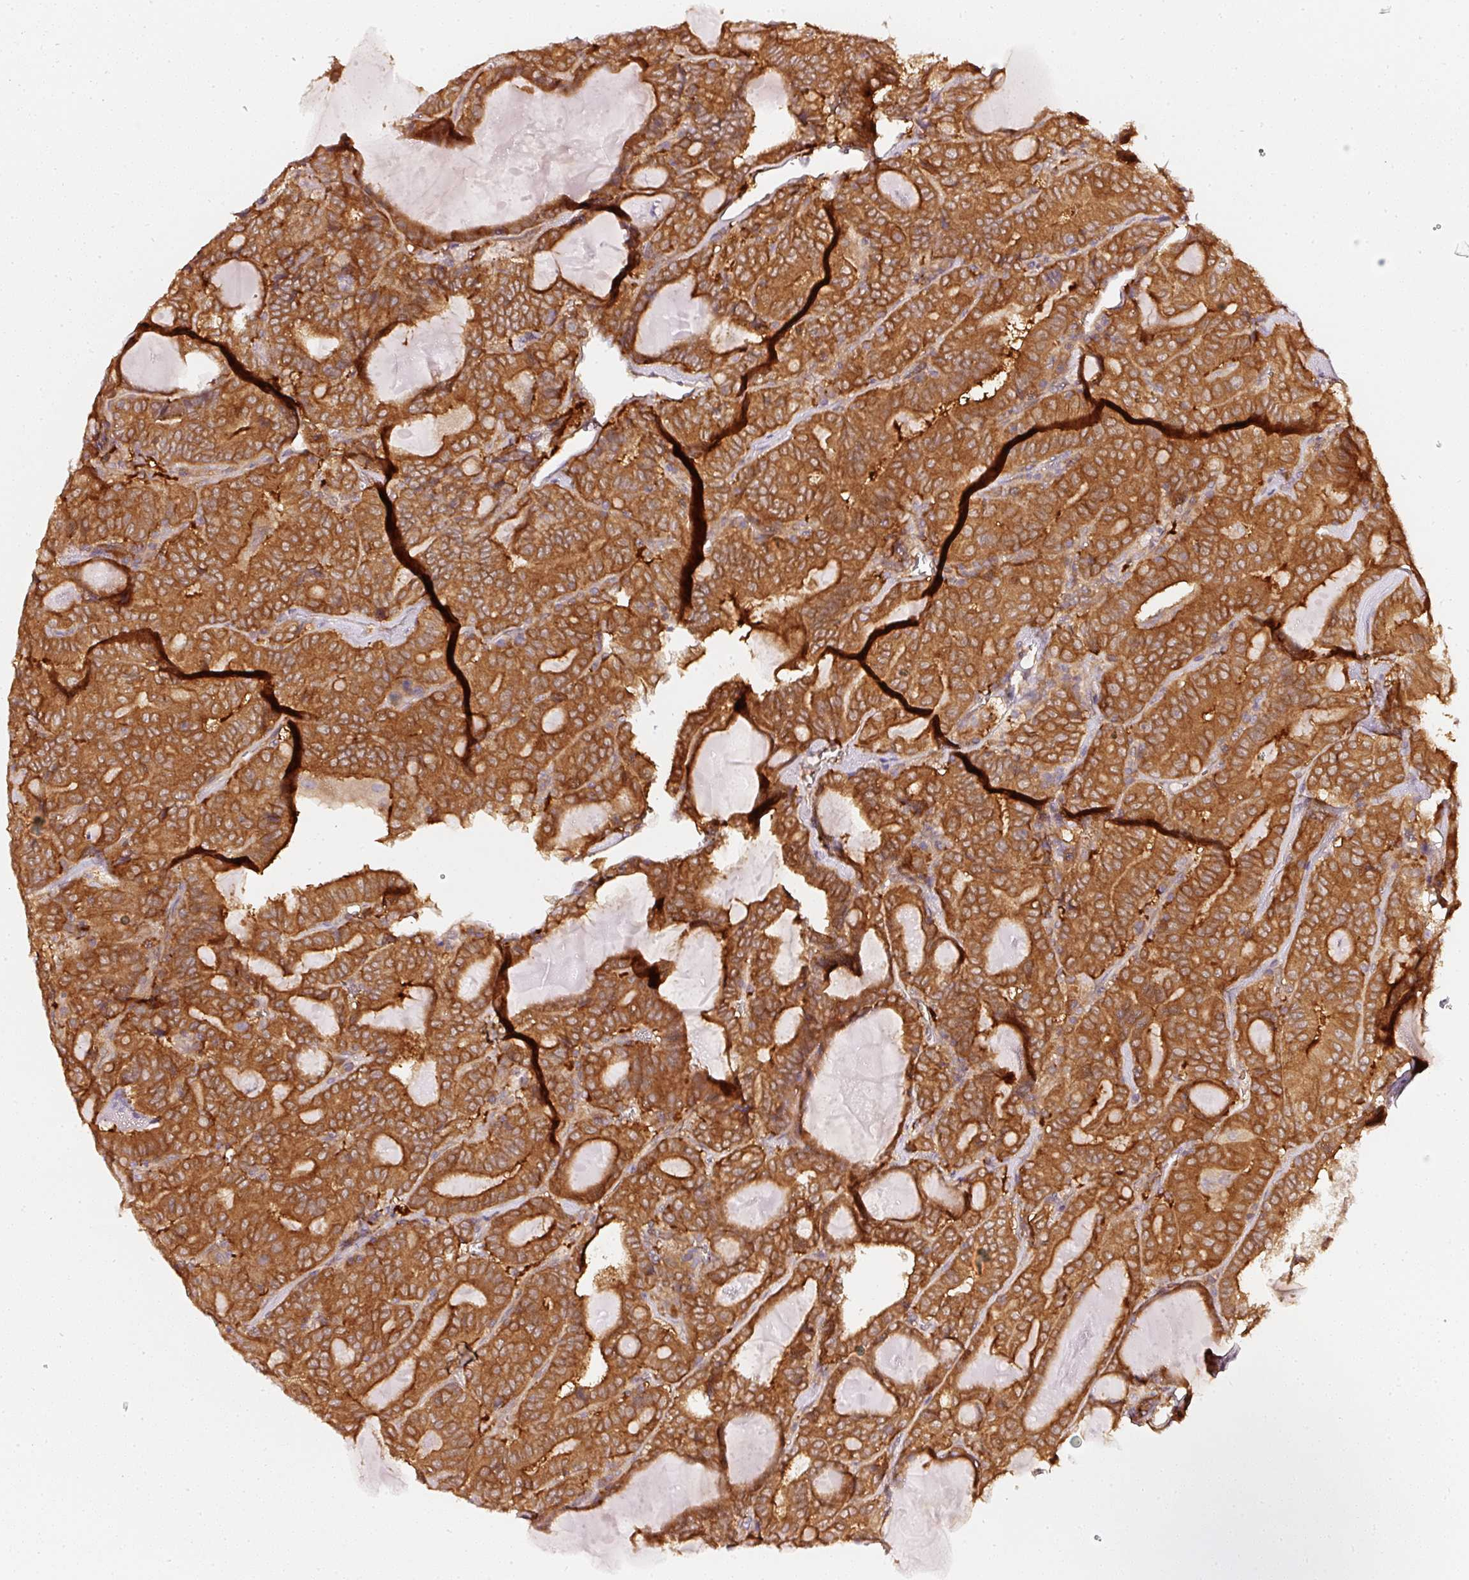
{"staining": {"intensity": "strong", "quantity": ">75%", "location": "cytoplasmic/membranous"}, "tissue": "thyroid cancer", "cell_type": "Tumor cells", "image_type": "cancer", "snomed": [{"axis": "morphology", "description": "Papillary adenocarcinoma, NOS"}, {"axis": "topography", "description": "Thyroid gland"}], "caption": "Strong cytoplasmic/membranous expression is present in about >75% of tumor cells in papillary adenocarcinoma (thyroid).", "gene": "ASMTL", "patient": {"sex": "female", "age": 72}}